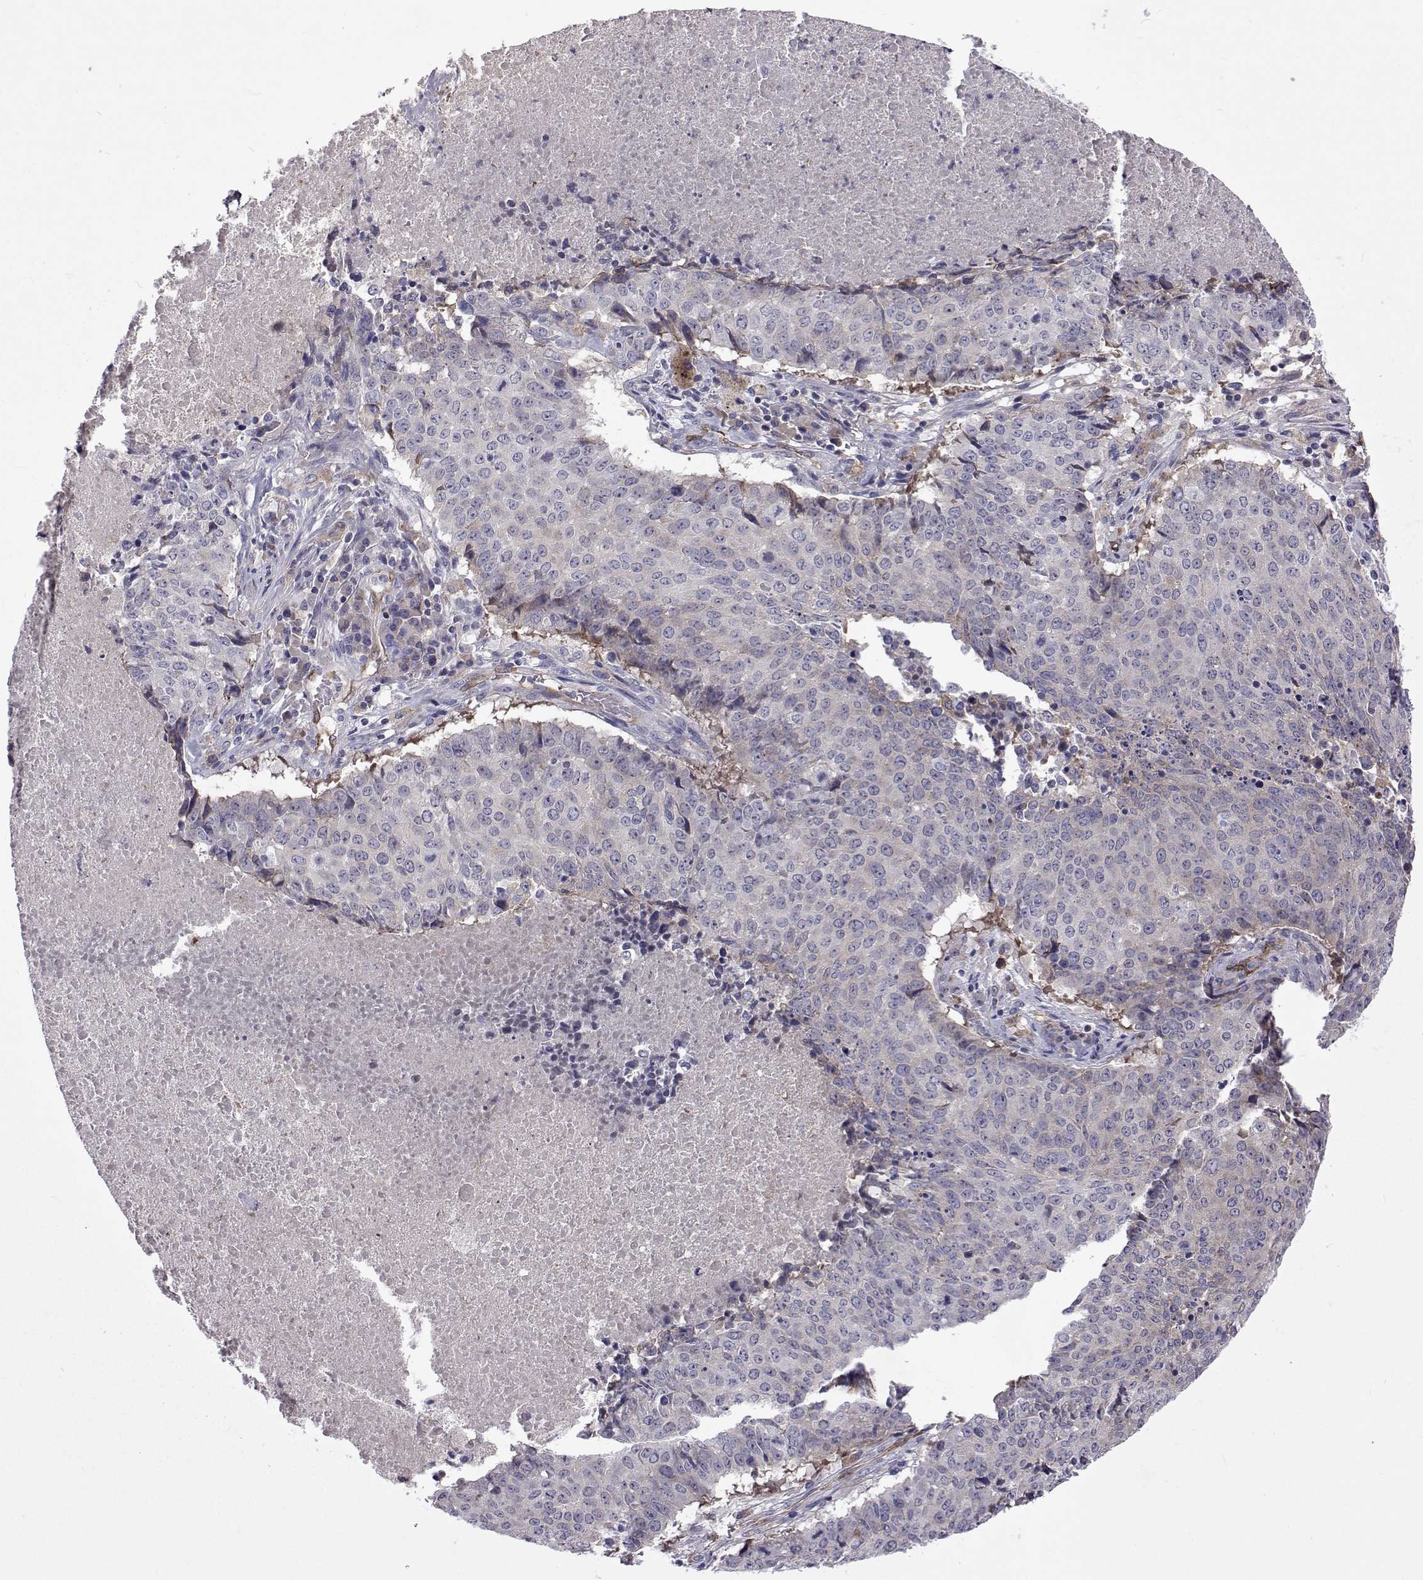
{"staining": {"intensity": "negative", "quantity": "none", "location": "none"}, "tissue": "lung cancer", "cell_type": "Tumor cells", "image_type": "cancer", "snomed": [{"axis": "morphology", "description": "Normal tissue, NOS"}, {"axis": "morphology", "description": "Squamous cell carcinoma, NOS"}, {"axis": "topography", "description": "Bronchus"}, {"axis": "topography", "description": "Lung"}], "caption": "The image exhibits no significant expression in tumor cells of lung cancer.", "gene": "TCF15", "patient": {"sex": "male", "age": 64}}